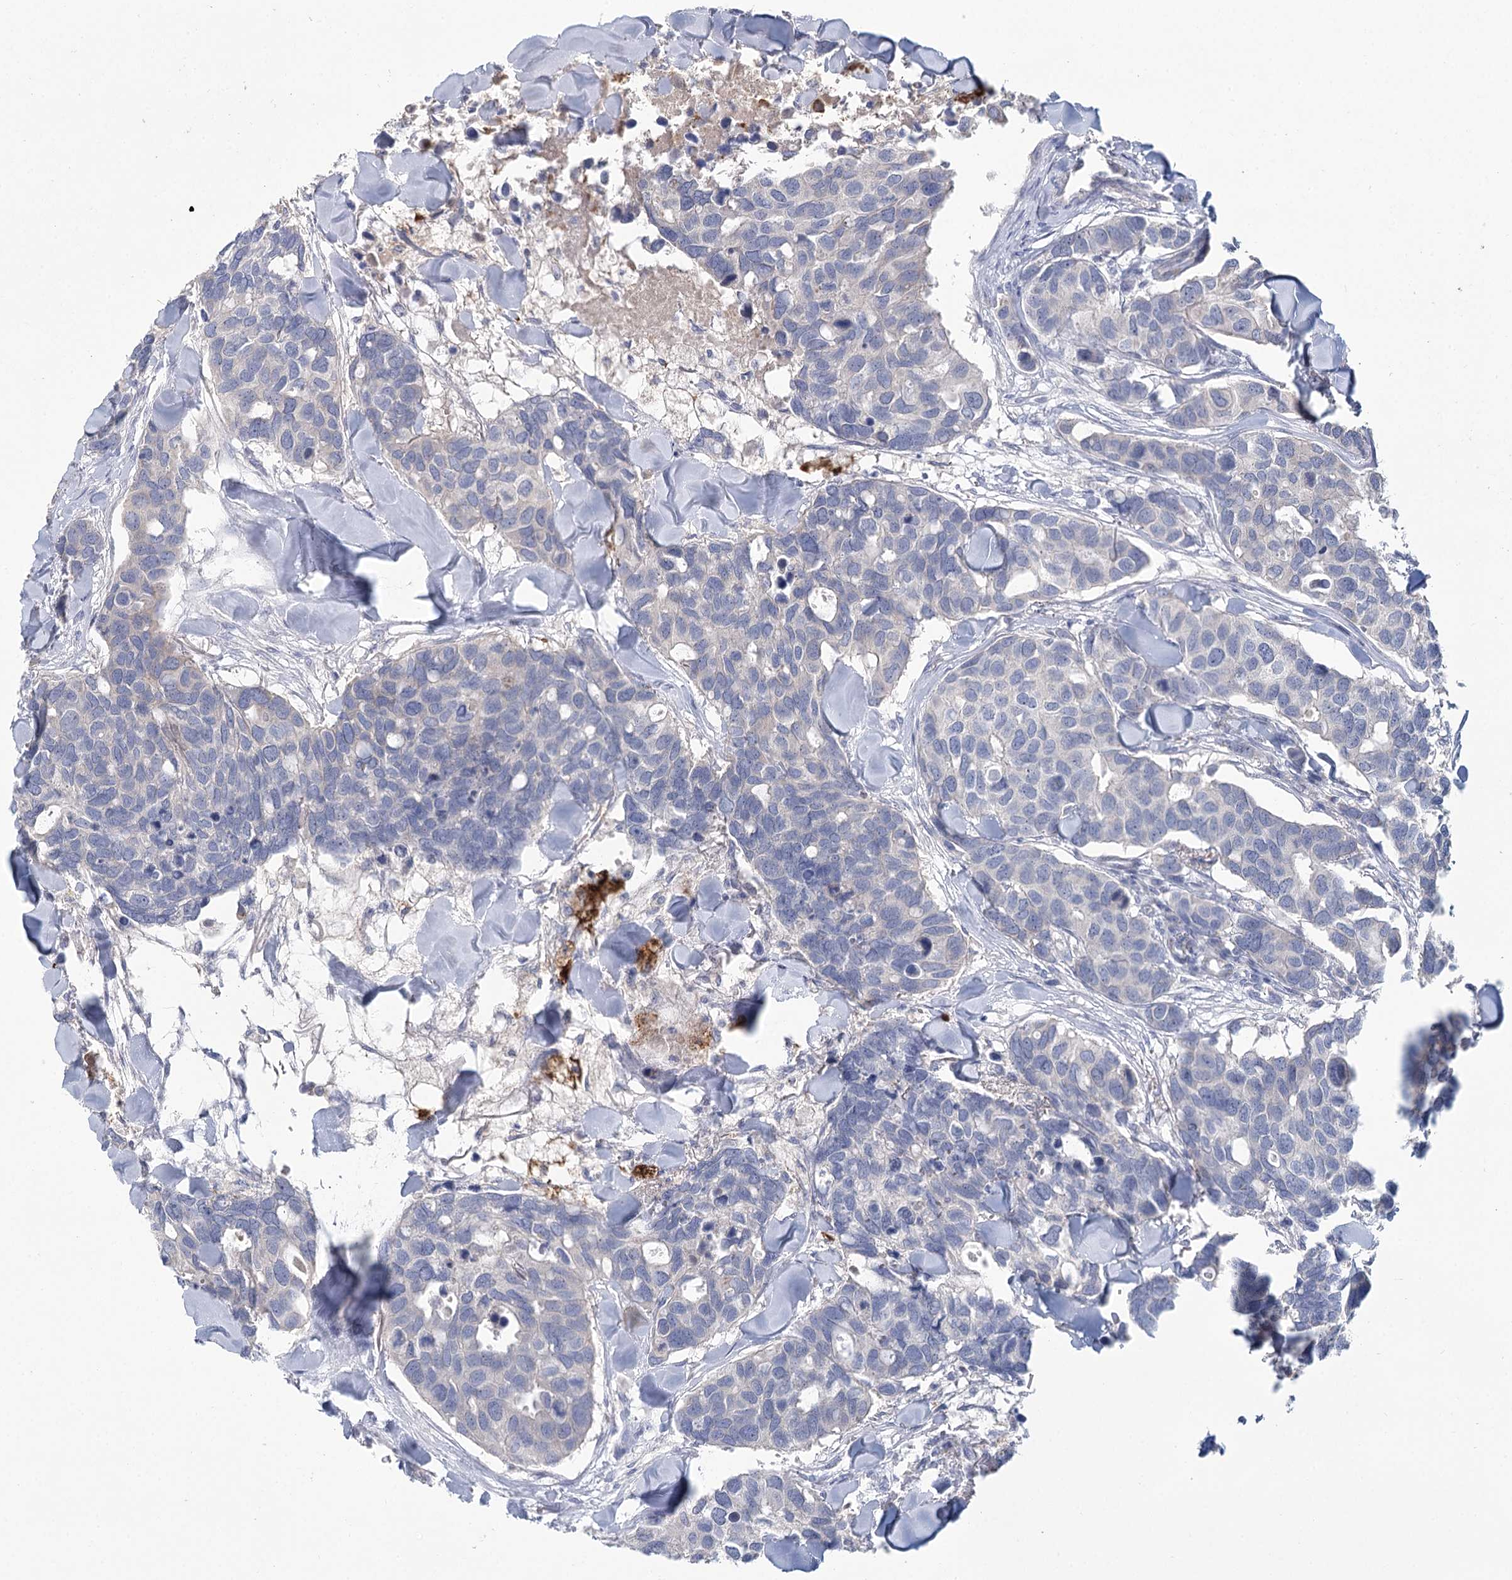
{"staining": {"intensity": "negative", "quantity": "none", "location": "none"}, "tissue": "breast cancer", "cell_type": "Tumor cells", "image_type": "cancer", "snomed": [{"axis": "morphology", "description": "Duct carcinoma"}, {"axis": "topography", "description": "Breast"}], "caption": "An immunohistochemistry photomicrograph of breast cancer (intraductal carcinoma) is shown. There is no staining in tumor cells of breast cancer (intraductal carcinoma).", "gene": "ARHGAP44", "patient": {"sex": "female", "age": 83}}